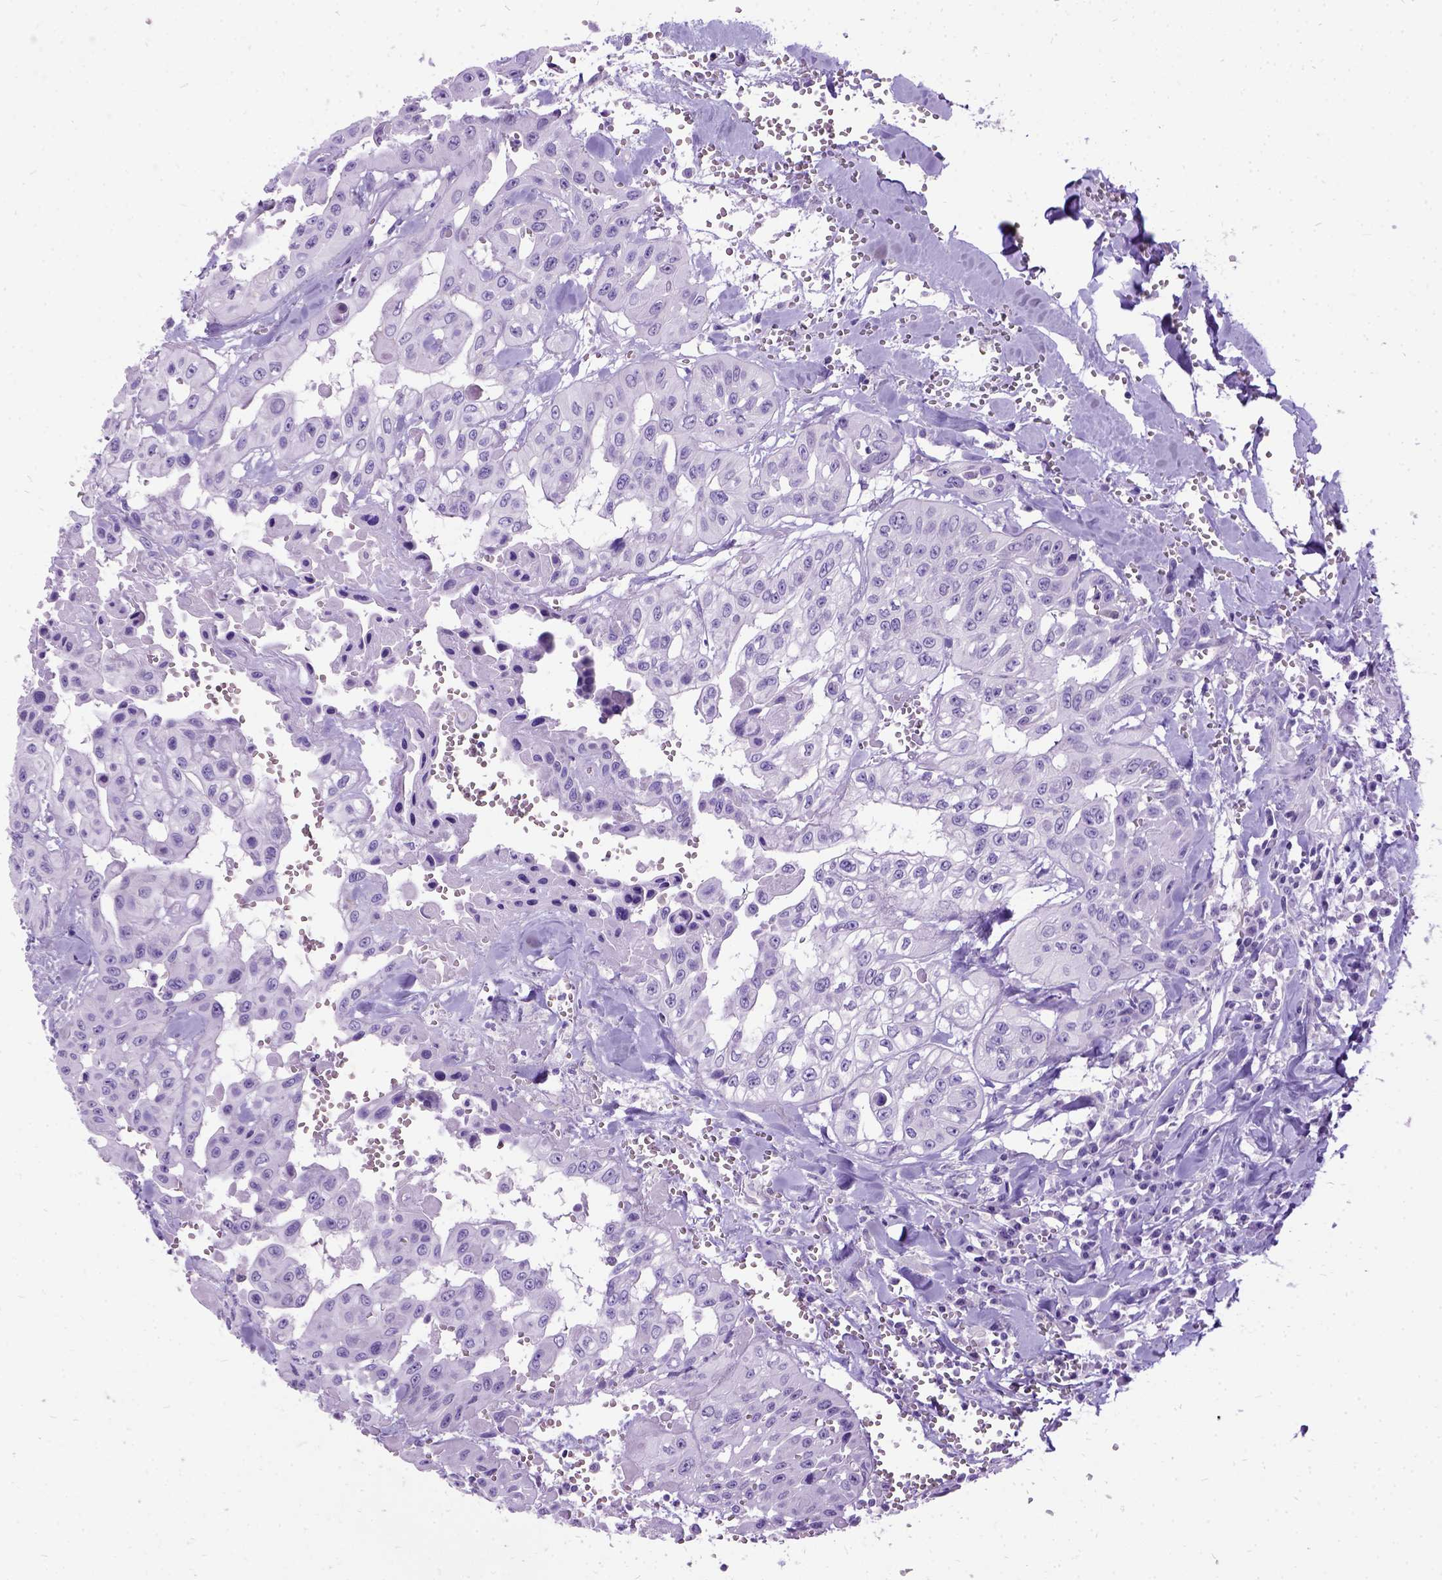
{"staining": {"intensity": "negative", "quantity": "none", "location": "none"}, "tissue": "head and neck cancer", "cell_type": "Tumor cells", "image_type": "cancer", "snomed": [{"axis": "morphology", "description": "Adenocarcinoma, NOS"}, {"axis": "topography", "description": "Head-Neck"}], "caption": "Photomicrograph shows no protein positivity in tumor cells of adenocarcinoma (head and neck) tissue.", "gene": "PRG2", "patient": {"sex": "male", "age": 73}}